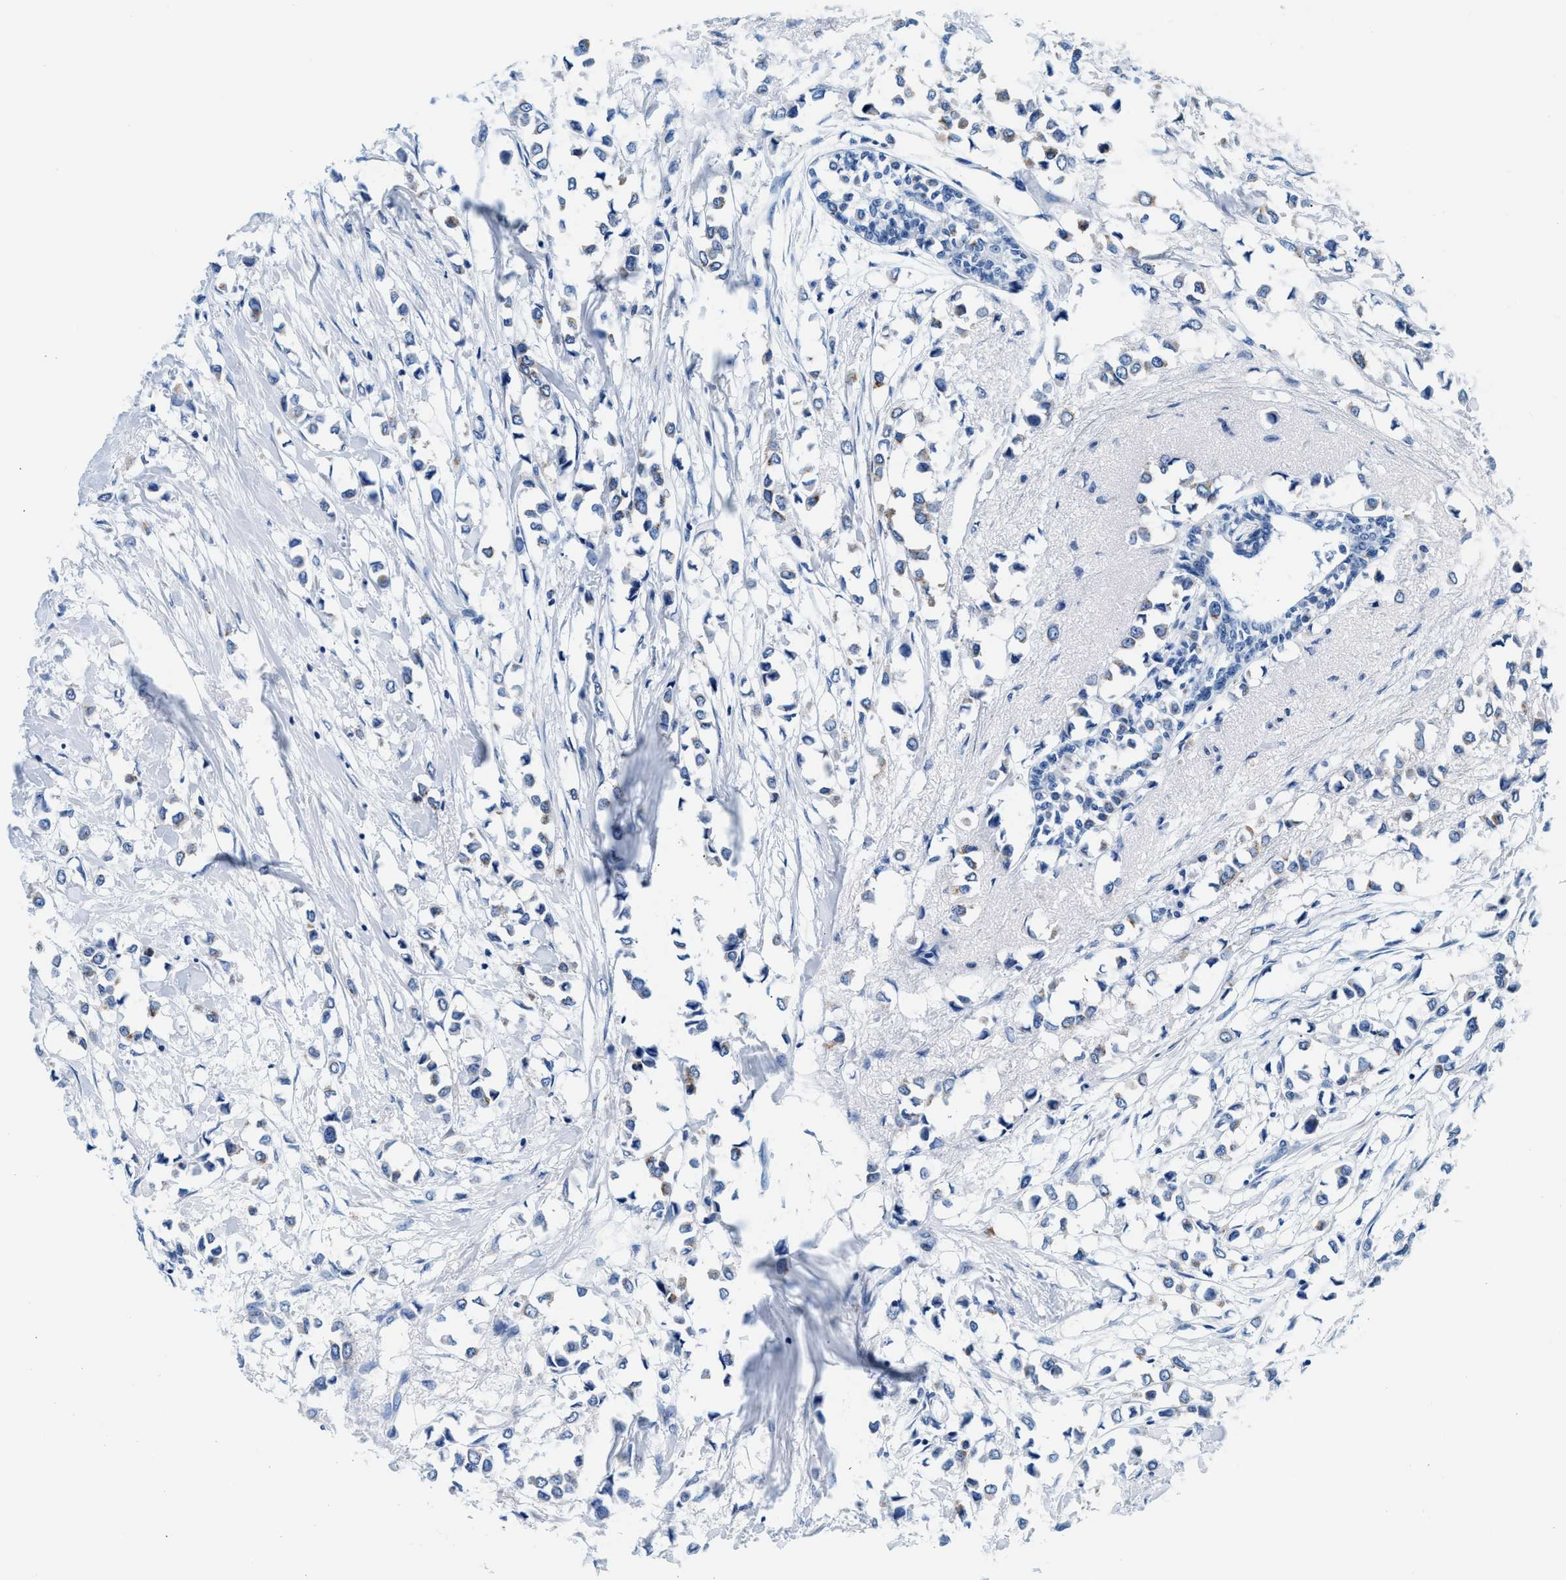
{"staining": {"intensity": "negative", "quantity": "none", "location": "none"}, "tissue": "breast cancer", "cell_type": "Tumor cells", "image_type": "cancer", "snomed": [{"axis": "morphology", "description": "Lobular carcinoma"}, {"axis": "topography", "description": "Breast"}], "caption": "An immunohistochemistry (IHC) micrograph of lobular carcinoma (breast) is shown. There is no staining in tumor cells of lobular carcinoma (breast). The staining was performed using DAB to visualize the protein expression in brown, while the nuclei were stained in blue with hematoxylin (Magnification: 20x).", "gene": "VPS53", "patient": {"sex": "female", "age": 51}}